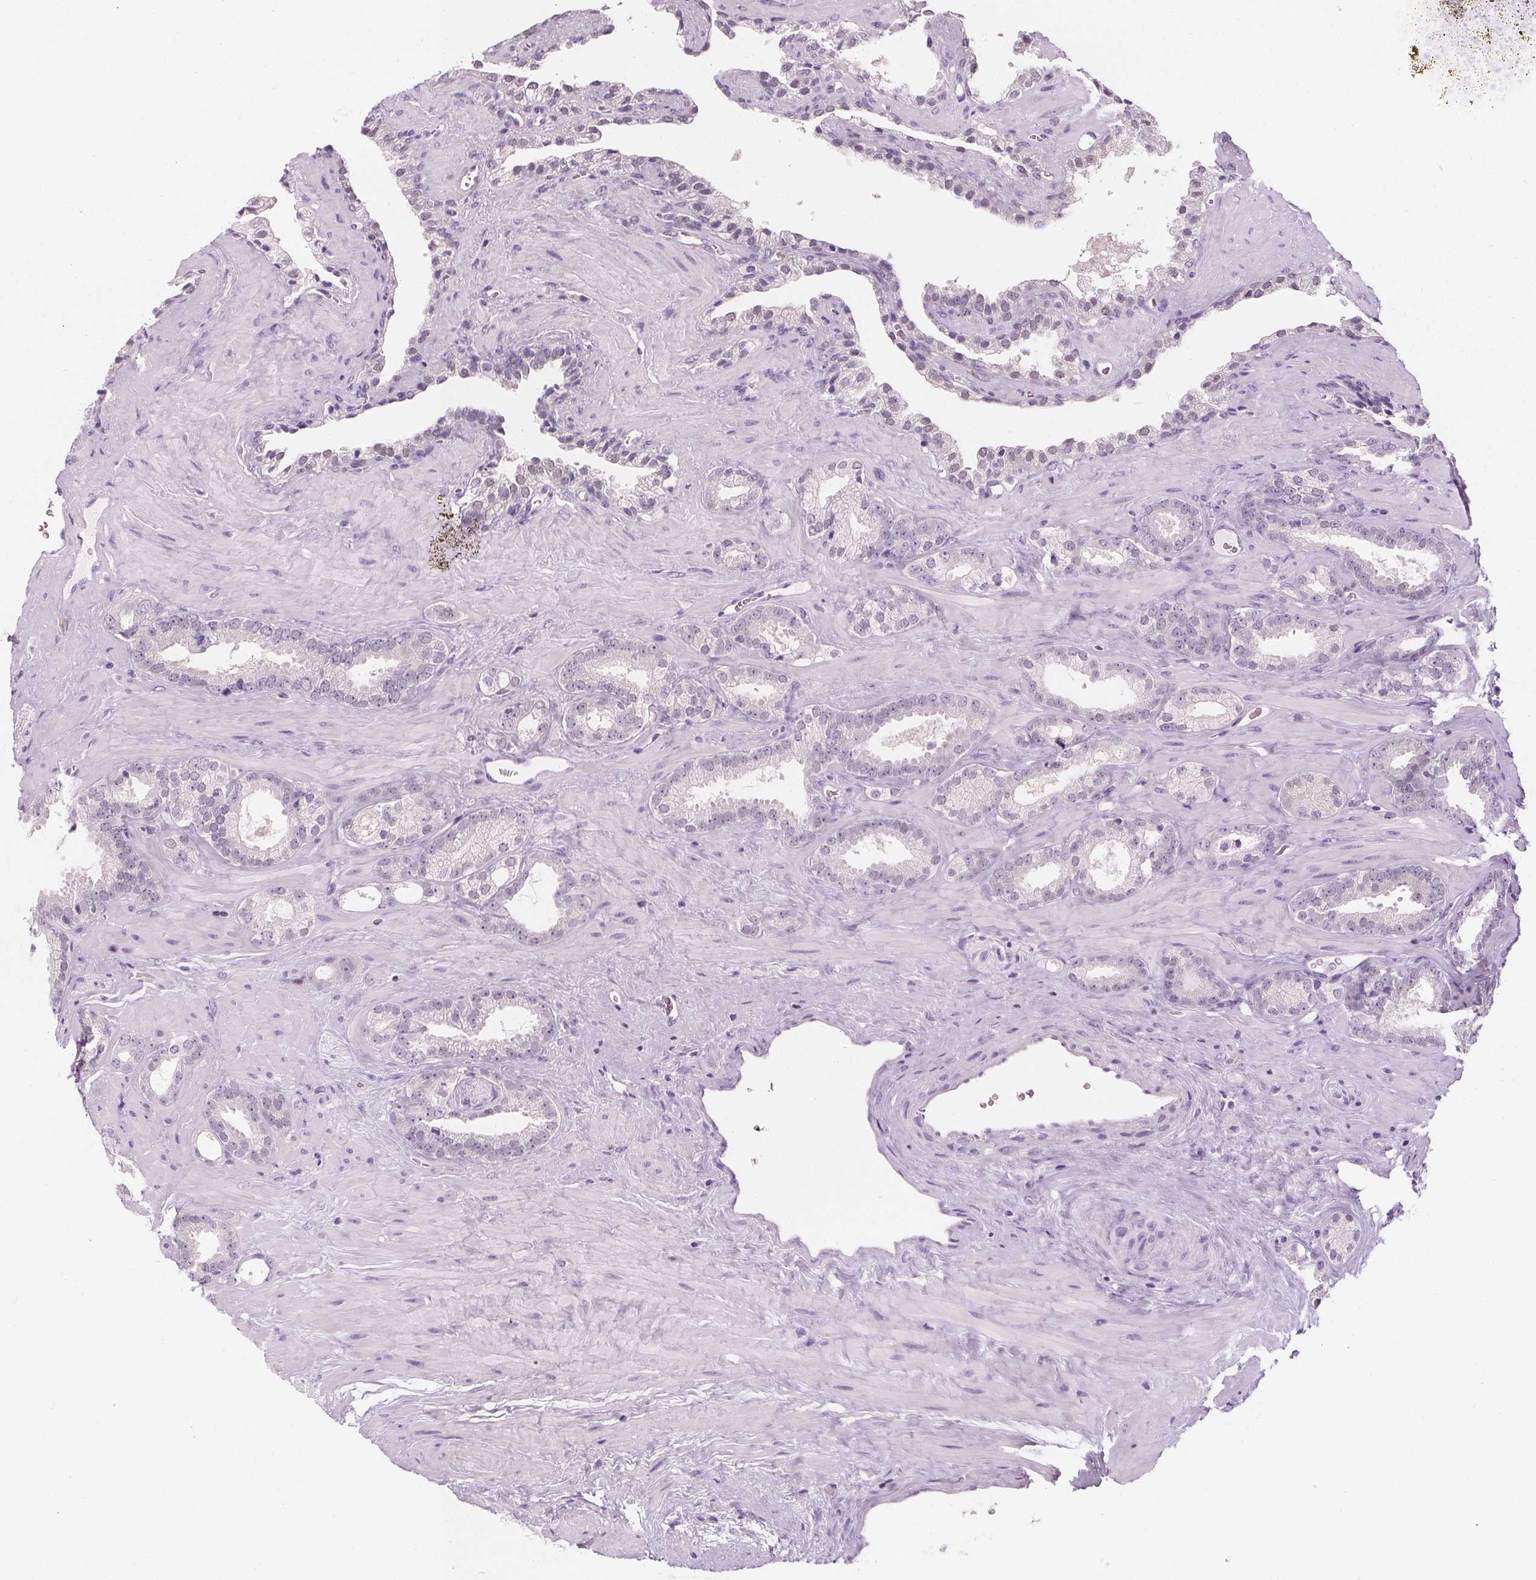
{"staining": {"intensity": "negative", "quantity": "none", "location": "none"}, "tissue": "prostate cancer", "cell_type": "Tumor cells", "image_type": "cancer", "snomed": [{"axis": "morphology", "description": "Adenocarcinoma, Low grade"}, {"axis": "topography", "description": "Prostate"}], "caption": "A high-resolution image shows IHC staining of prostate adenocarcinoma (low-grade), which shows no significant expression in tumor cells.", "gene": "UGP2", "patient": {"sex": "male", "age": 62}}